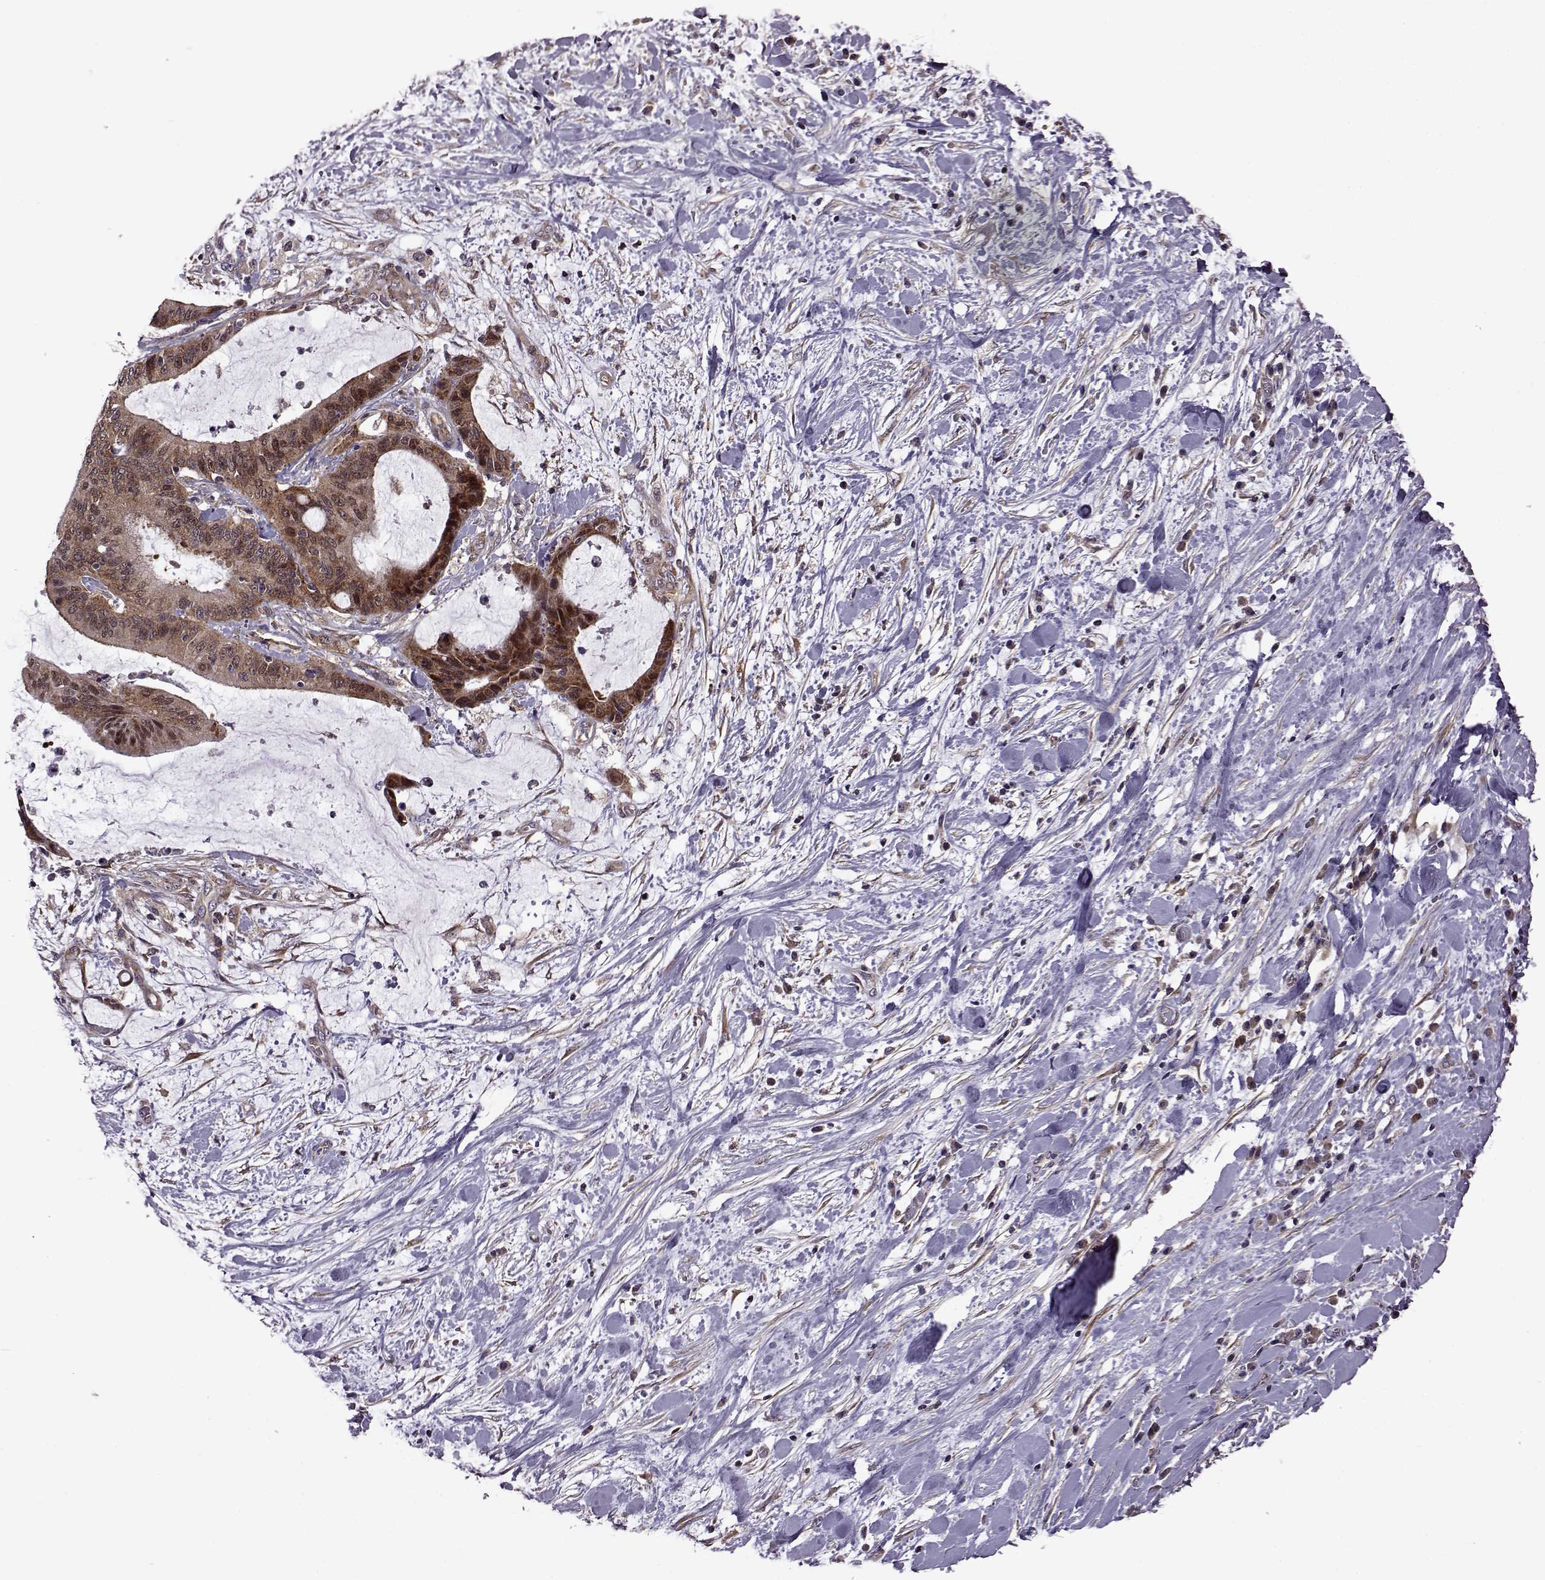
{"staining": {"intensity": "strong", "quantity": ">75%", "location": "cytoplasmic/membranous"}, "tissue": "liver cancer", "cell_type": "Tumor cells", "image_type": "cancer", "snomed": [{"axis": "morphology", "description": "Cholangiocarcinoma"}, {"axis": "topography", "description": "Liver"}], "caption": "Approximately >75% of tumor cells in human cholangiocarcinoma (liver) display strong cytoplasmic/membranous protein positivity as visualized by brown immunohistochemical staining.", "gene": "URI1", "patient": {"sex": "female", "age": 73}}